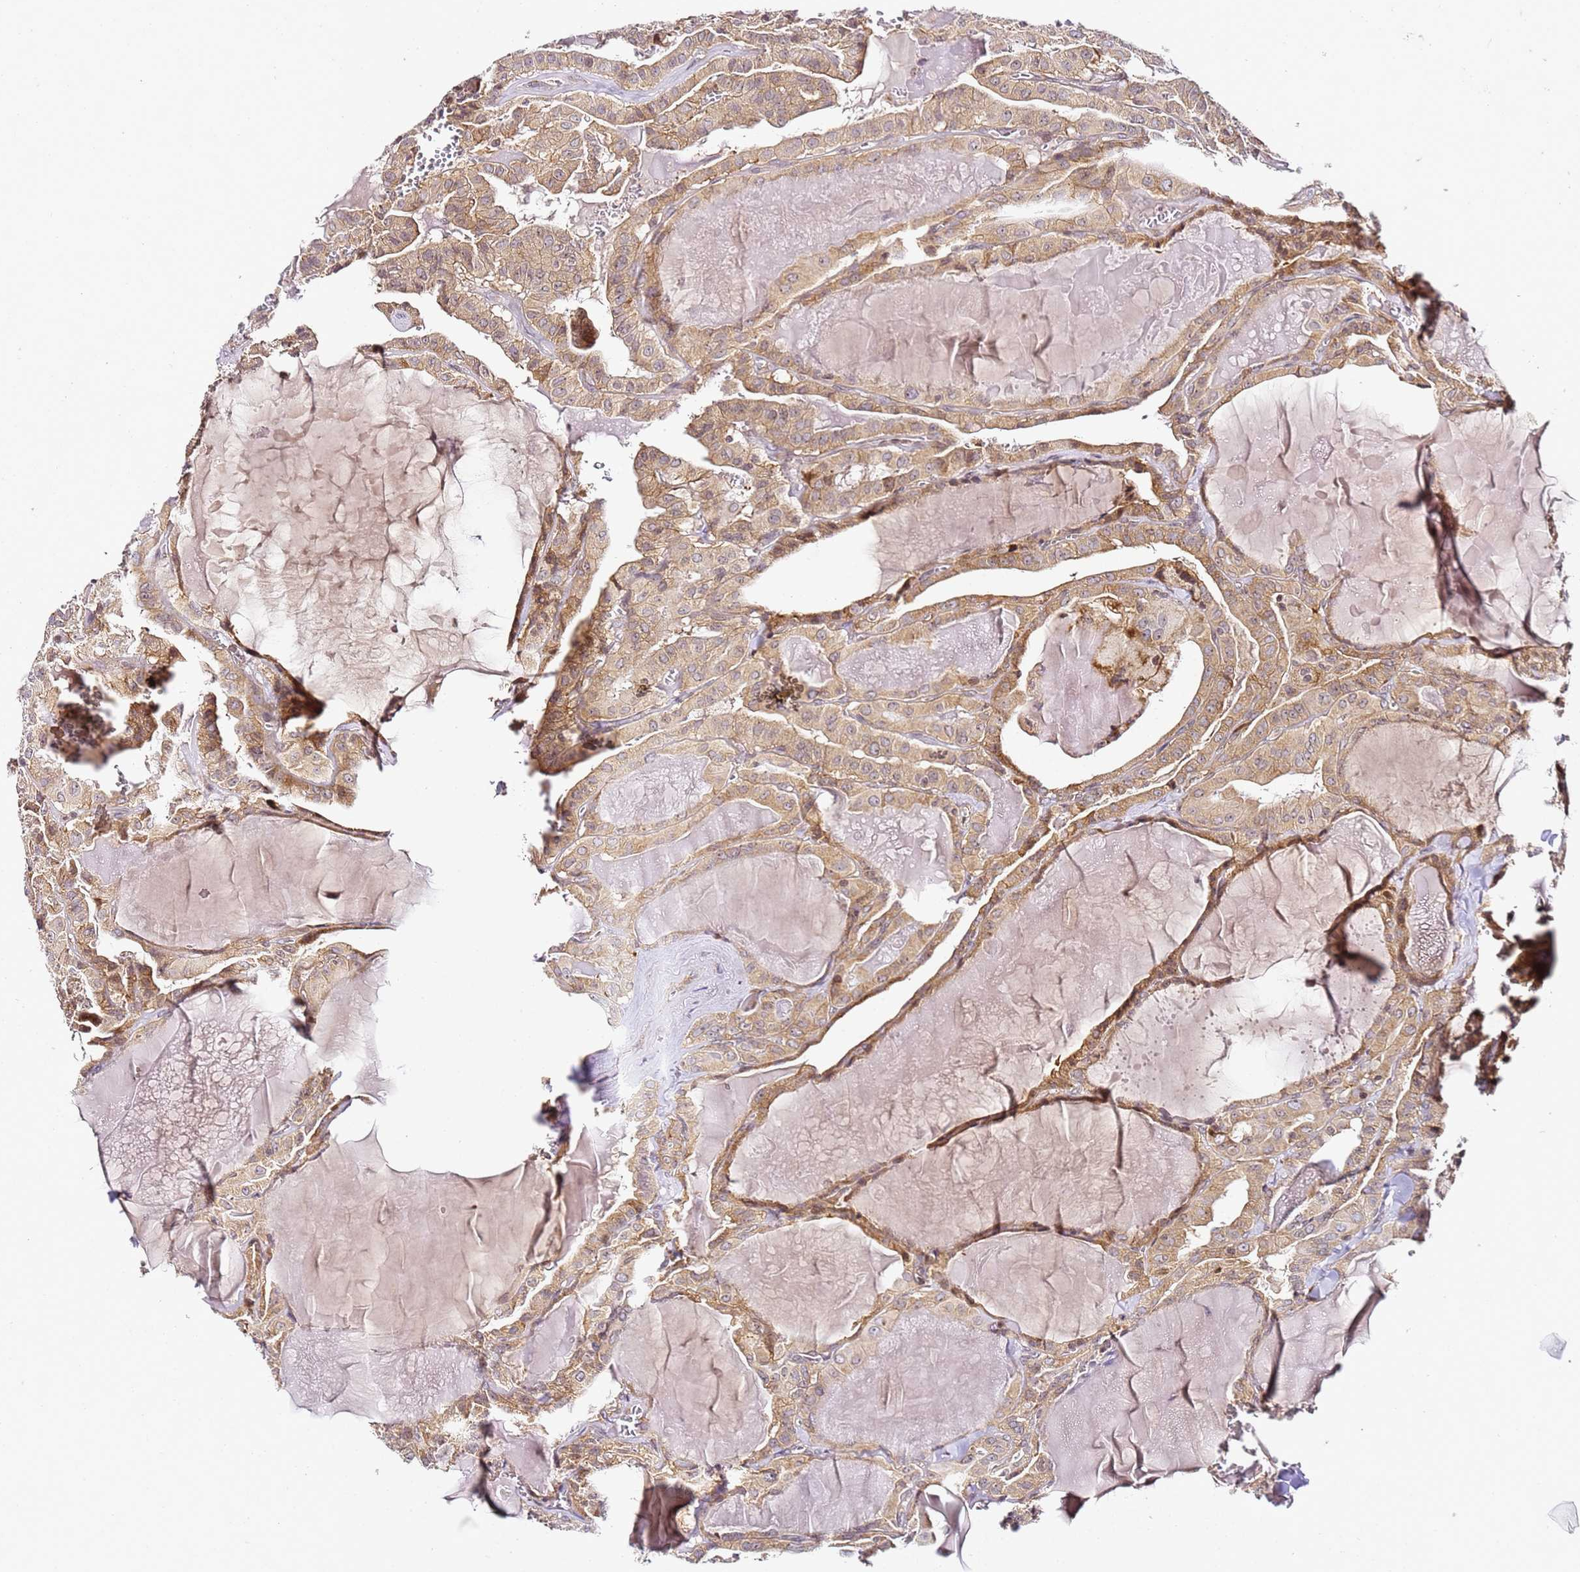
{"staining": {"intensity": "moderate", "quantity": ">75%", "location": "cytoplasmic/membranous"}, "tissue": "thyroid cancer", "cell_type": "Tumor cells", "image_type": "cancer", "snomed": [{"axis": "morphology", "description": "Papillary adenocarcinoma, NOS"}, {"axis": "topography", "description": "Thyroid gland"}], "caption": "Papillary adenocarcinoma (thyroid) stained for a protein exhibits moderate cytoplasmic/membranous positivity in tumor cells. Using DAB (3,3'-diaminobenzidine) (brown) and hematoxylin (blue) stains, captured at high magnification using brightfield microscopy.", "gene": "RPL13A", "patient": {"sex": "male", "age": 52}}